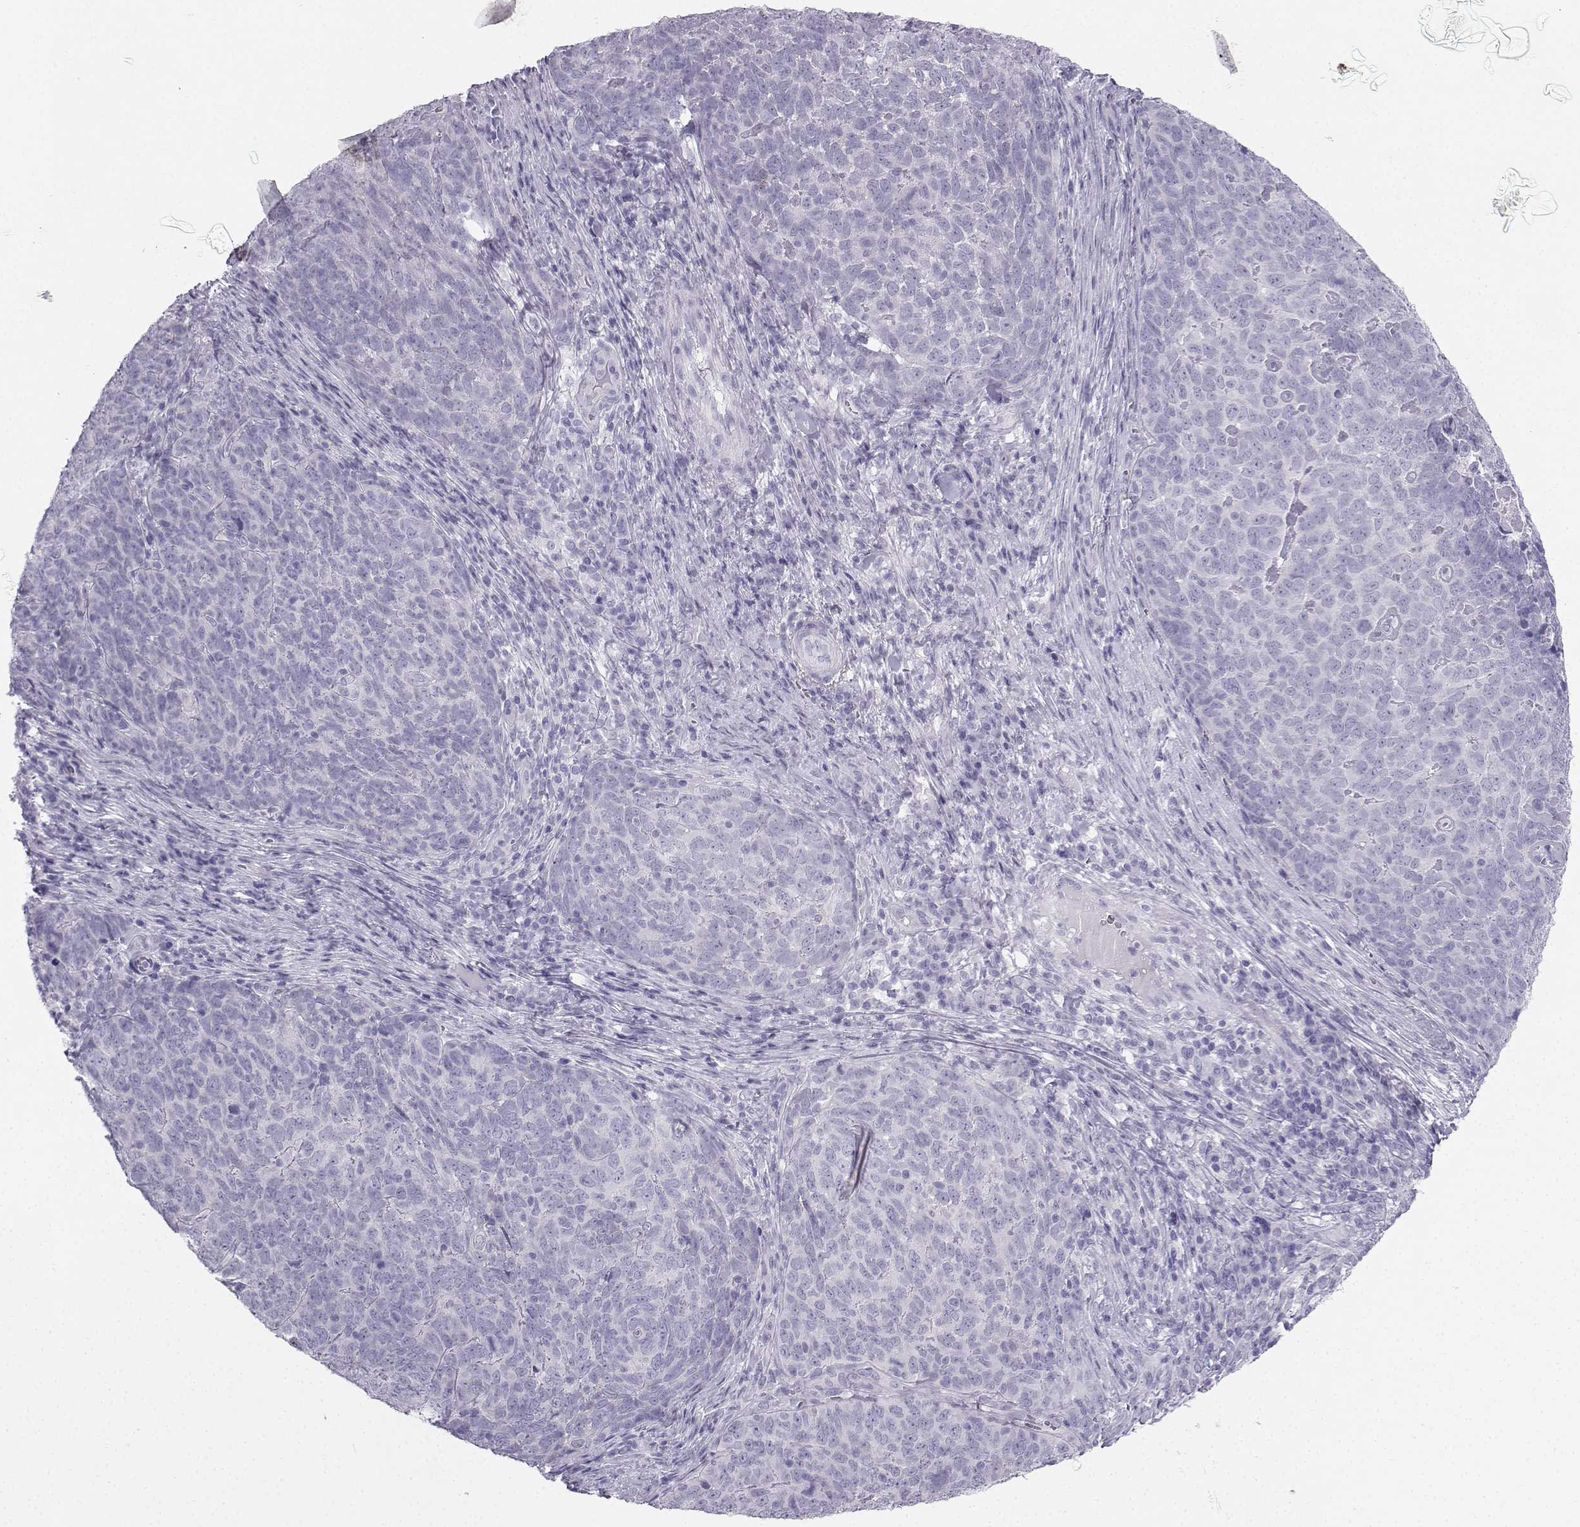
{"staining": {"intensity": "negative", "quantity": "none", "location": "none"}, "tissue": "skin cancer", "cell_type": "Tumor cells", "image_type": "cancer", "snomed": [{"axis": "morphology", "description": "Squamous cell carcinoma, NOS"}, {"axis": "topography", "description": "Skin"}, {"axis": "topography", "description": "Anal"}], "caption": "DAB immunohistochemical staining of squamous cell carcinoma (skin) displays no significant staining in tumor cells.", "gene": "IQCD", "patient": {"sex": "female", "age": 51}}